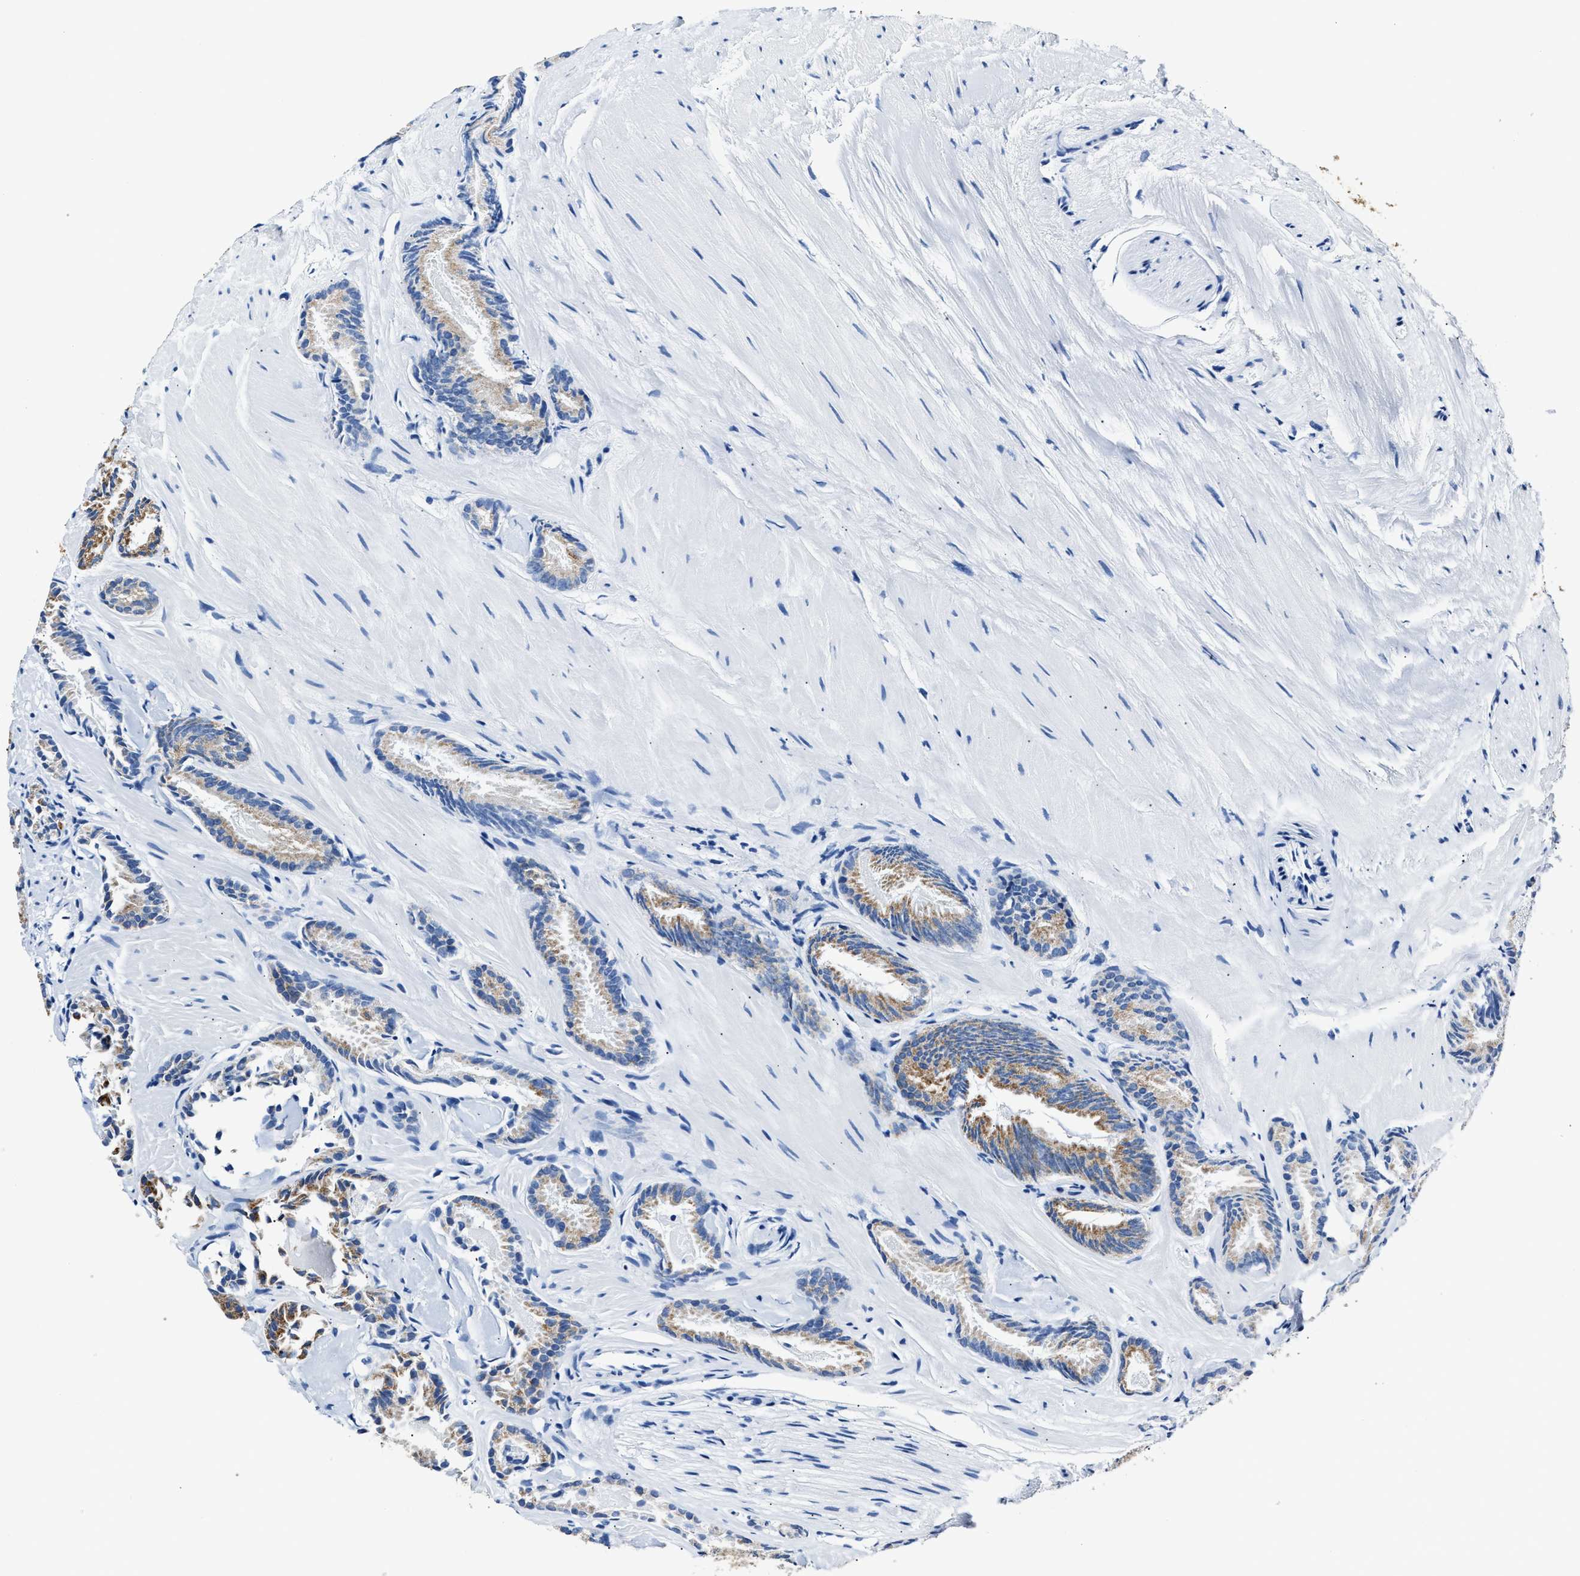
{"staining": {"intensity": "moderate", "quantity": ">75%", "location": "cytoplasmic/membranous"}, "tissue": "prostate cancer", "cell_type": "Tumor cells", "image_type": "cancer", "snomed": [{"axis": "morphology", "description": "Adenocarcinoma, Low grade"}, {"axis": "topography", "description": "Prostate"}], "caption": "Prostate cancer was stained to show a protein in brown. There is medium levels of moderate cytoplasmic/membranous positivity in approximately >75% of tumor cells. (DAB IHC, brown staining for protein, blue staining for nuclei).", "gene": "AMACR", "patient": {"sex": "male", "age": 51}}